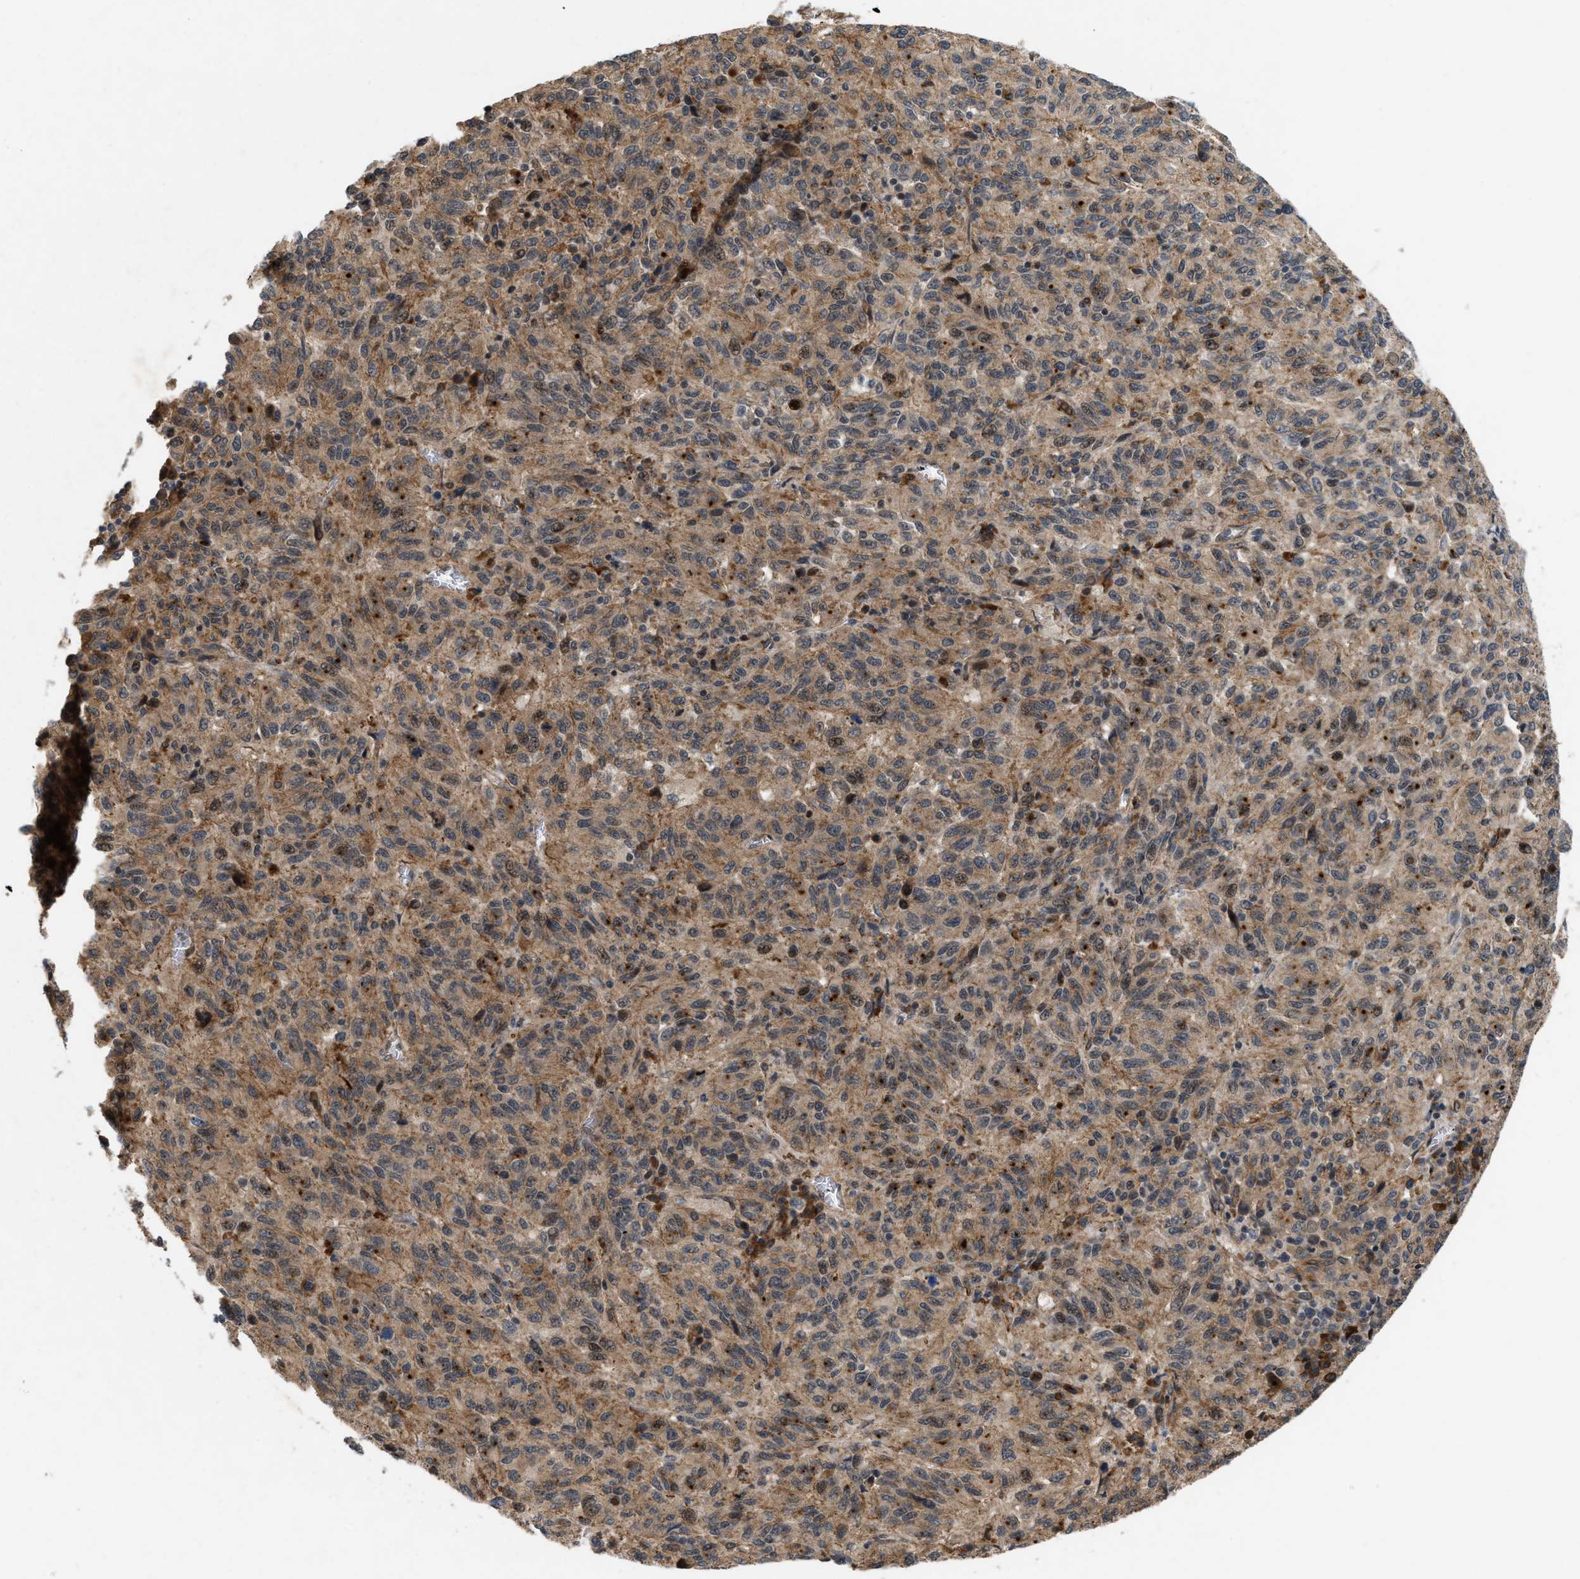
{"staining": {"intensity": "moderate", "quantity": ">75%", "location": "cytoplasmic/membranous"}, "tissue": "melanoma", "cell_type": "Tumor cells", "image_type": "cancer", "snomed": [{"axis": "morphology", "description": "Malignant melanoma, Metastatic site"}, {"axis": "topography", "description": "Lung"}], "caption": "Tumor cells exhibit medium levels of moderate cytoplasmic/membranous expression in approximately >75% of cells in malignant melanoma (metastatic site).", "gene": "MFSD6", "patient": {"sex": "male", "age": 64}}